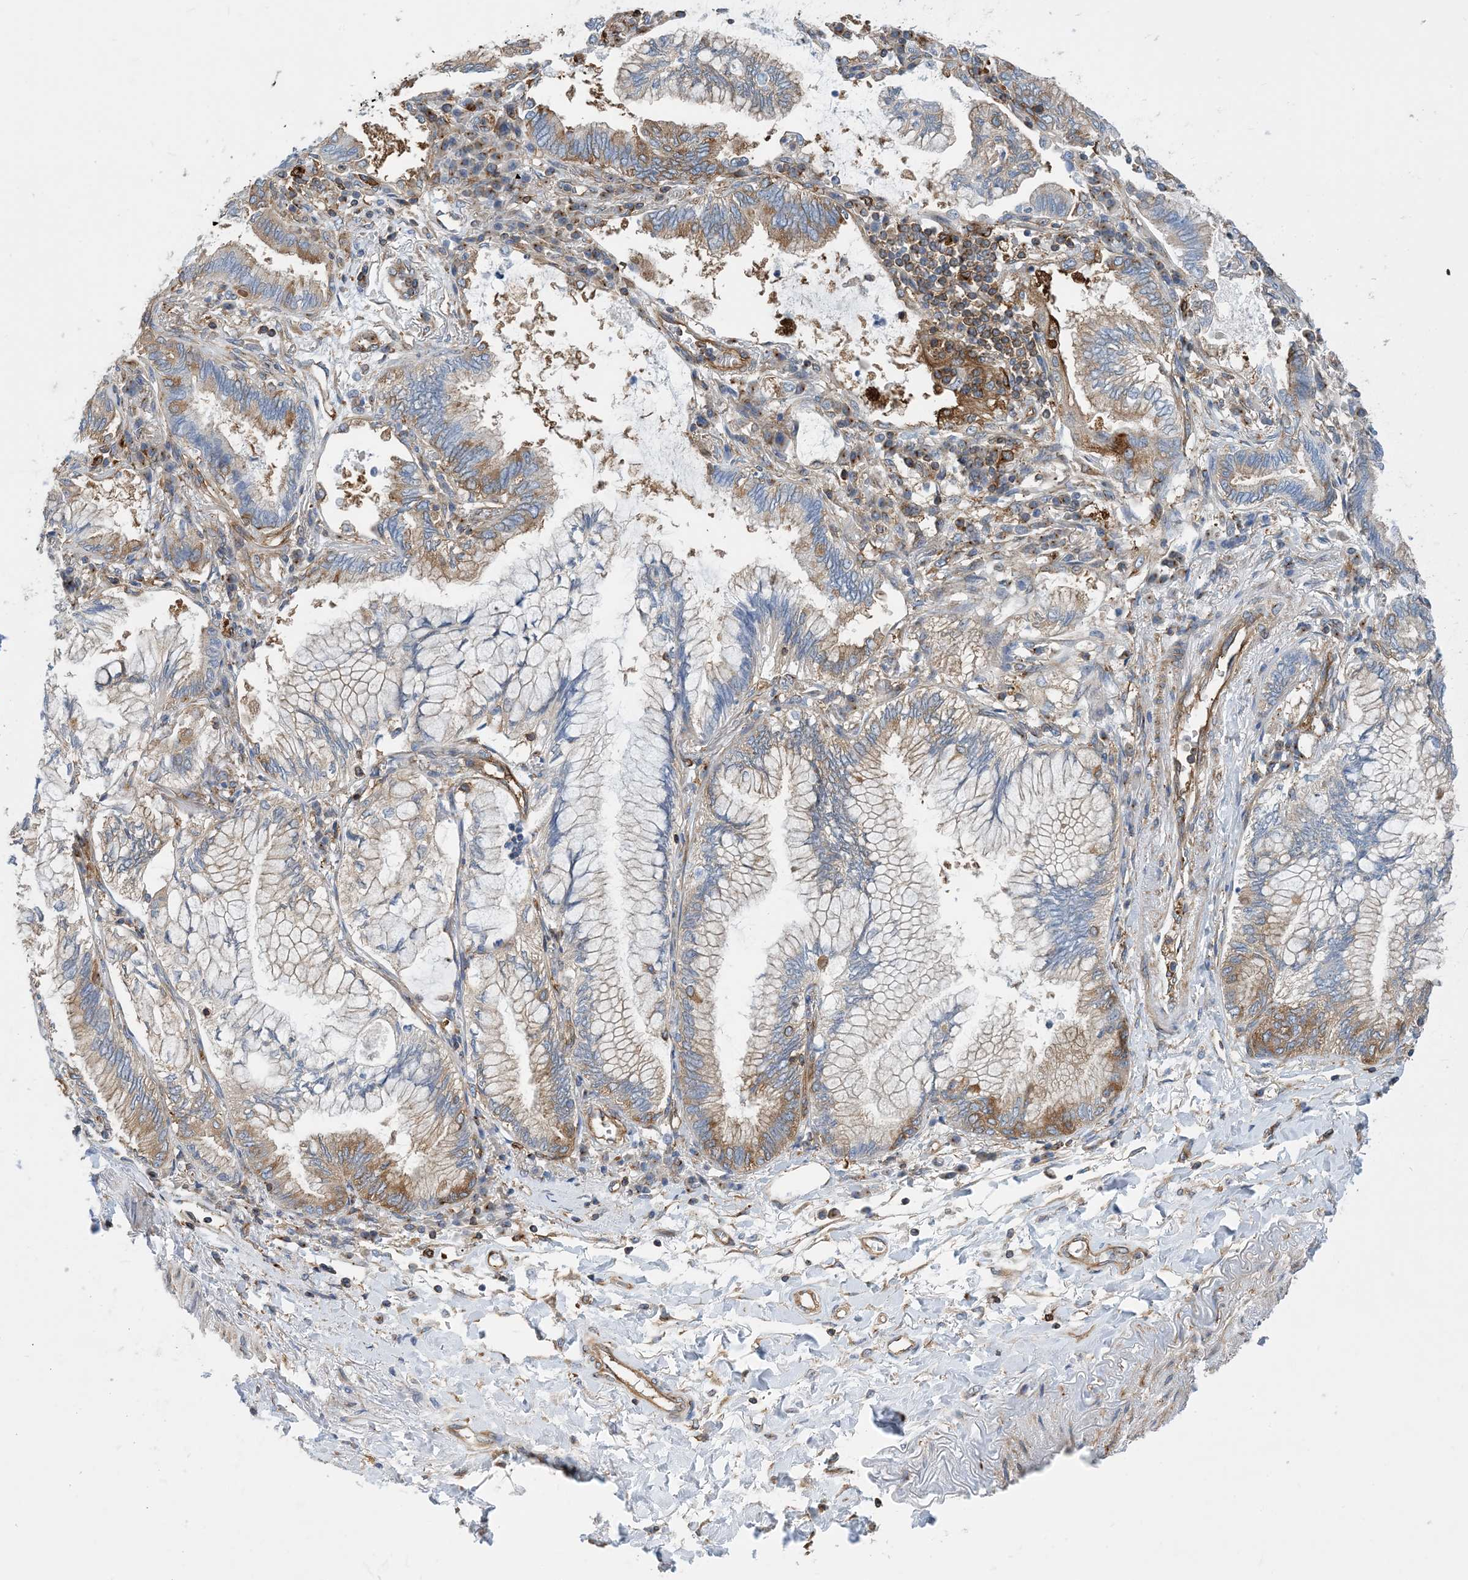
{"staining": {"intensity": "moderate", "quantity": "<25%", "location": "cytoplasmic/membranous"}, "tissue": "lung cancer", "cell_type": "Tumor cells", "image_type": "cancer", "snomed": [{"axis": "morphology", "description": "Adenocarcinoma, NOS"}, {"axis": "topography", "description": "Lung"}], "caption": "Lung cancer tissue displays moderate cytoplasmic/membranous expression in about <25% of tumor cells, visualized by immunohistochemistry.", "gene": "DYNC1LI1", "patient": {"sex": "female", "age": 70}}